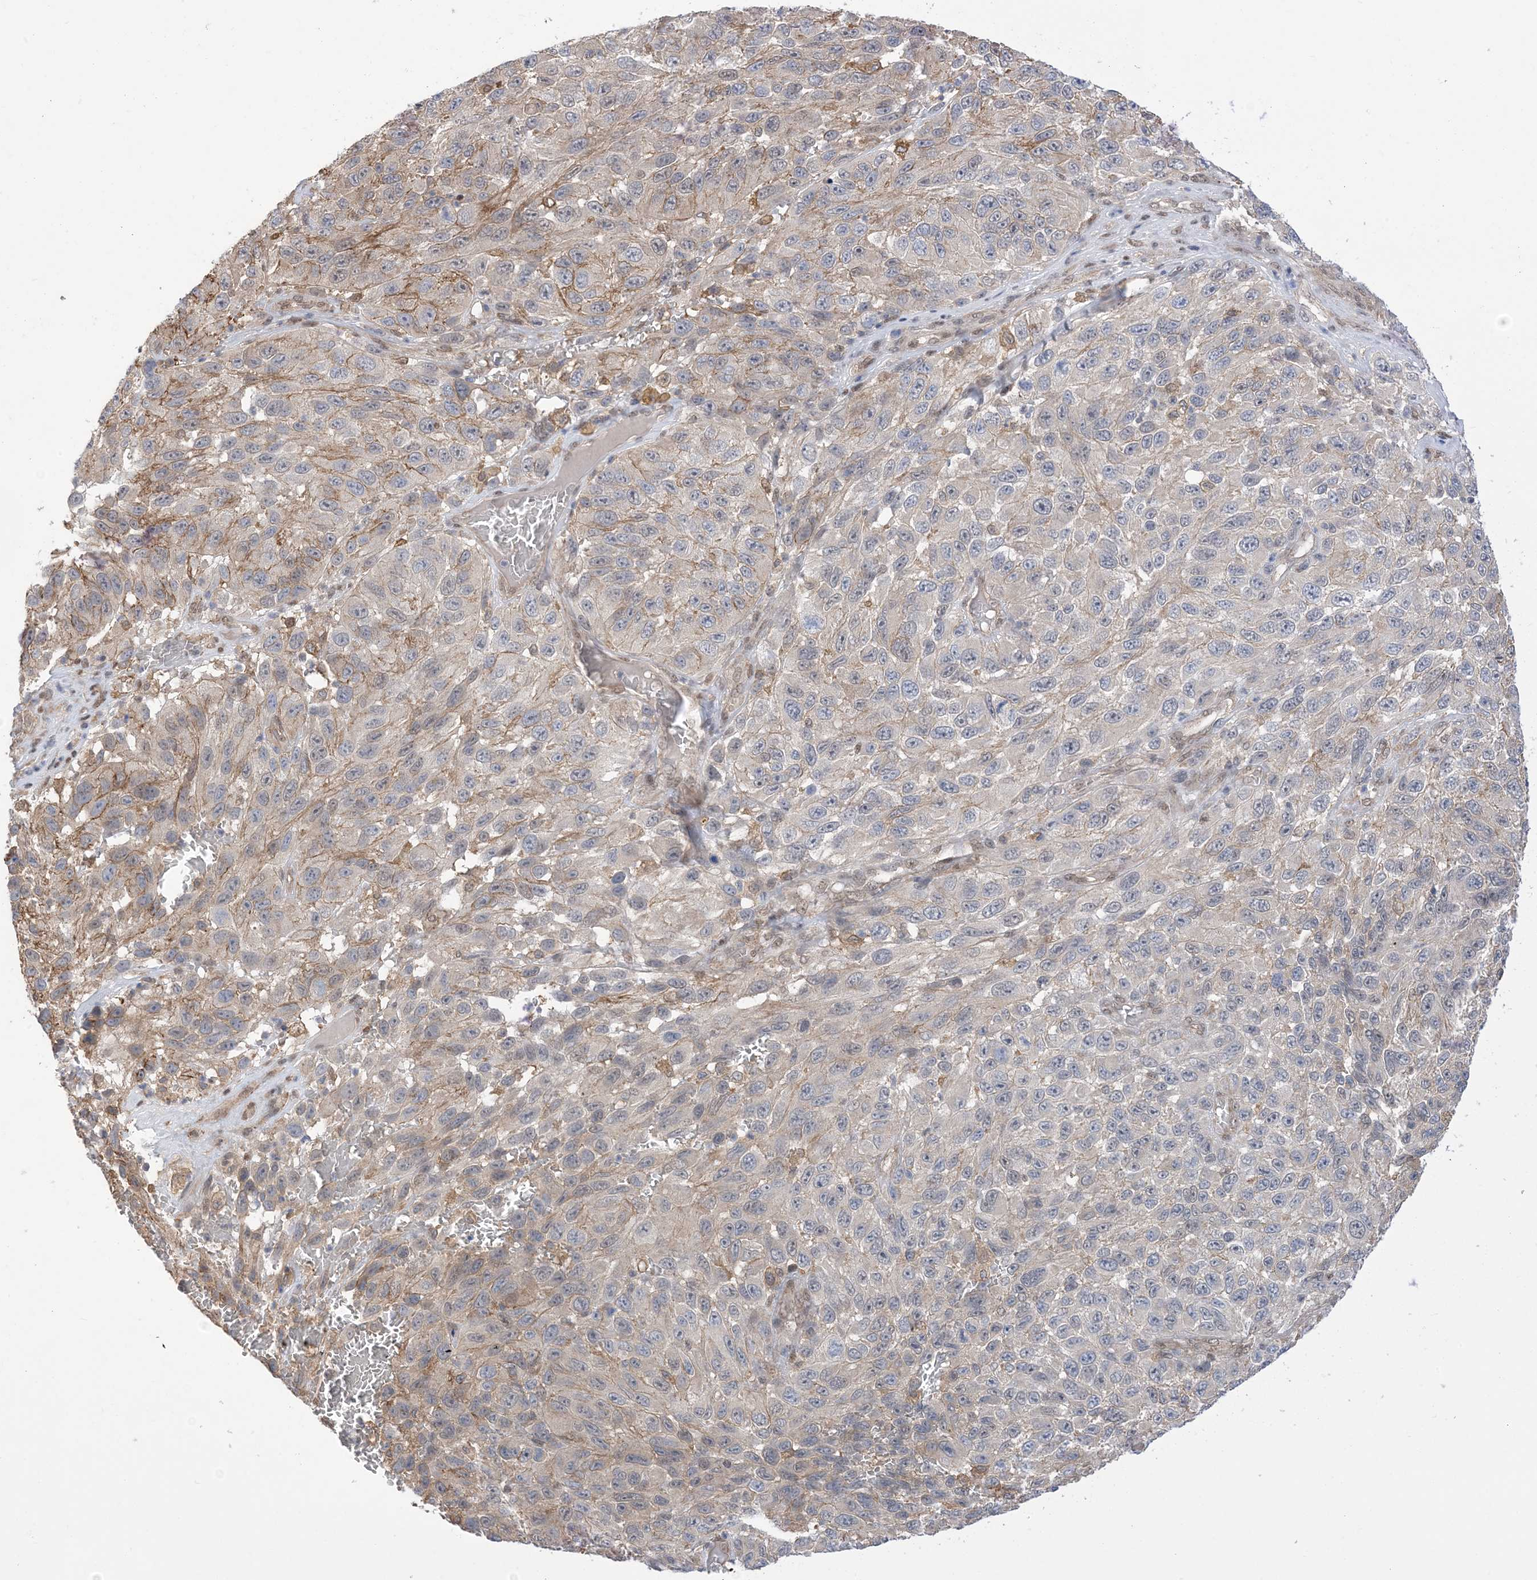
{"staining": {"intensity": "weak", "quantity": "<25%", "location": "cytoplasmic/membranous"}, "tissue": "melanoma", "cell_type": "Tumor cells", "image_type": "cancer", "snomed": [{"axis": "morphology", "description": "Malignant melanoma, NOS"}, {"axis": "topography", "description": "Skin"}], "caption": "A histopathology image of melanoma stained for a protein shows no brown staining in tumor cells.", "gene": "ZNF8", "patient": {"sex": "female", "age": 96}}